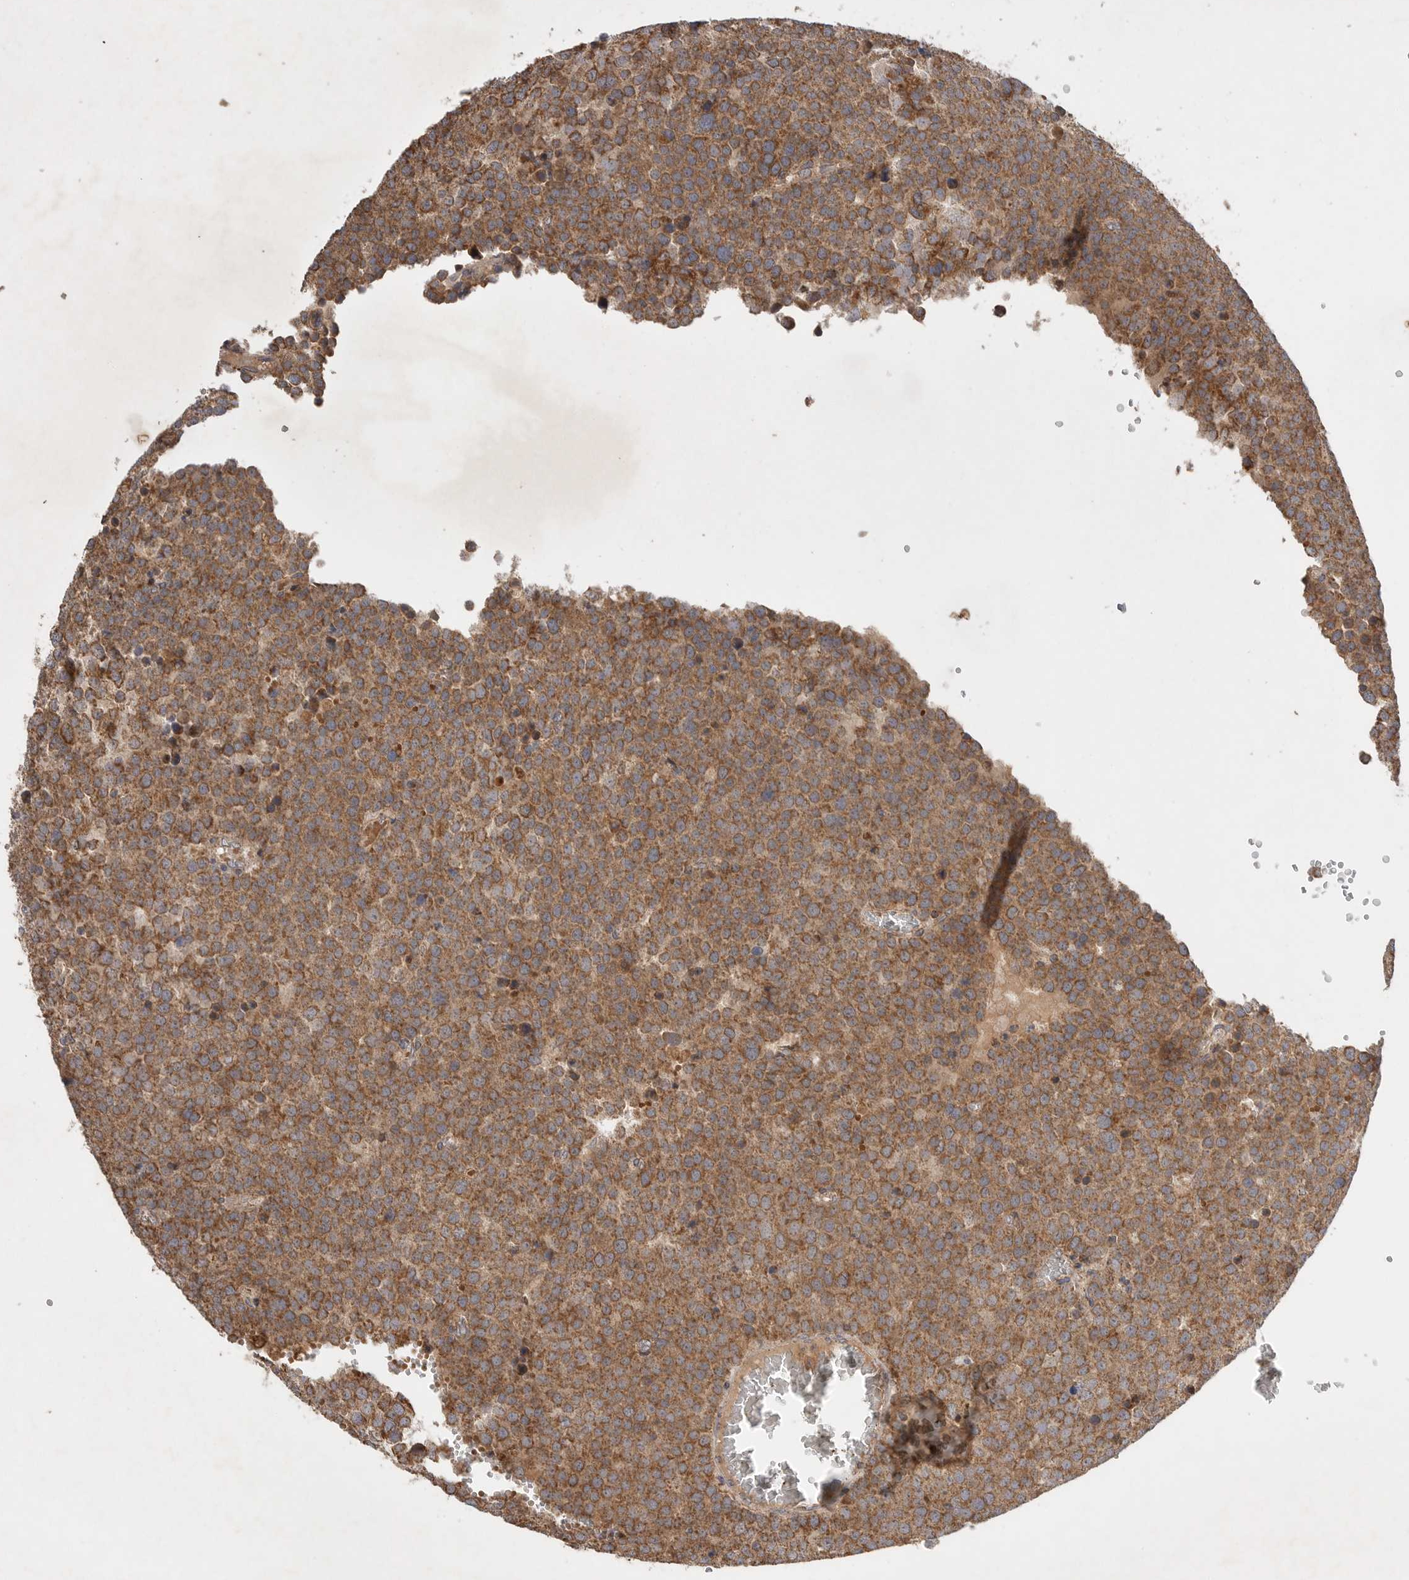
{"staining": {"intensity": "moderate", "quantity": ">75%", "location": "cytoplasmic/membranous"}, "tissue": "testis cancer", "cell_type": "Tumor cells", "image_type": "cancer", "snomed": [{"axis": "morphology", "description": "Seminoma, NOS"}, {"axis": "topography", "description": "Testis"}], "caption": "The image displays immunohistochemical staining of seminoma (testis). There is moderate cytoplasmic/membranous staining is seen in approximately >75% of tumor cells.", "gene": "KIF21B", "patient": {"sex": "male", "age": 71}}